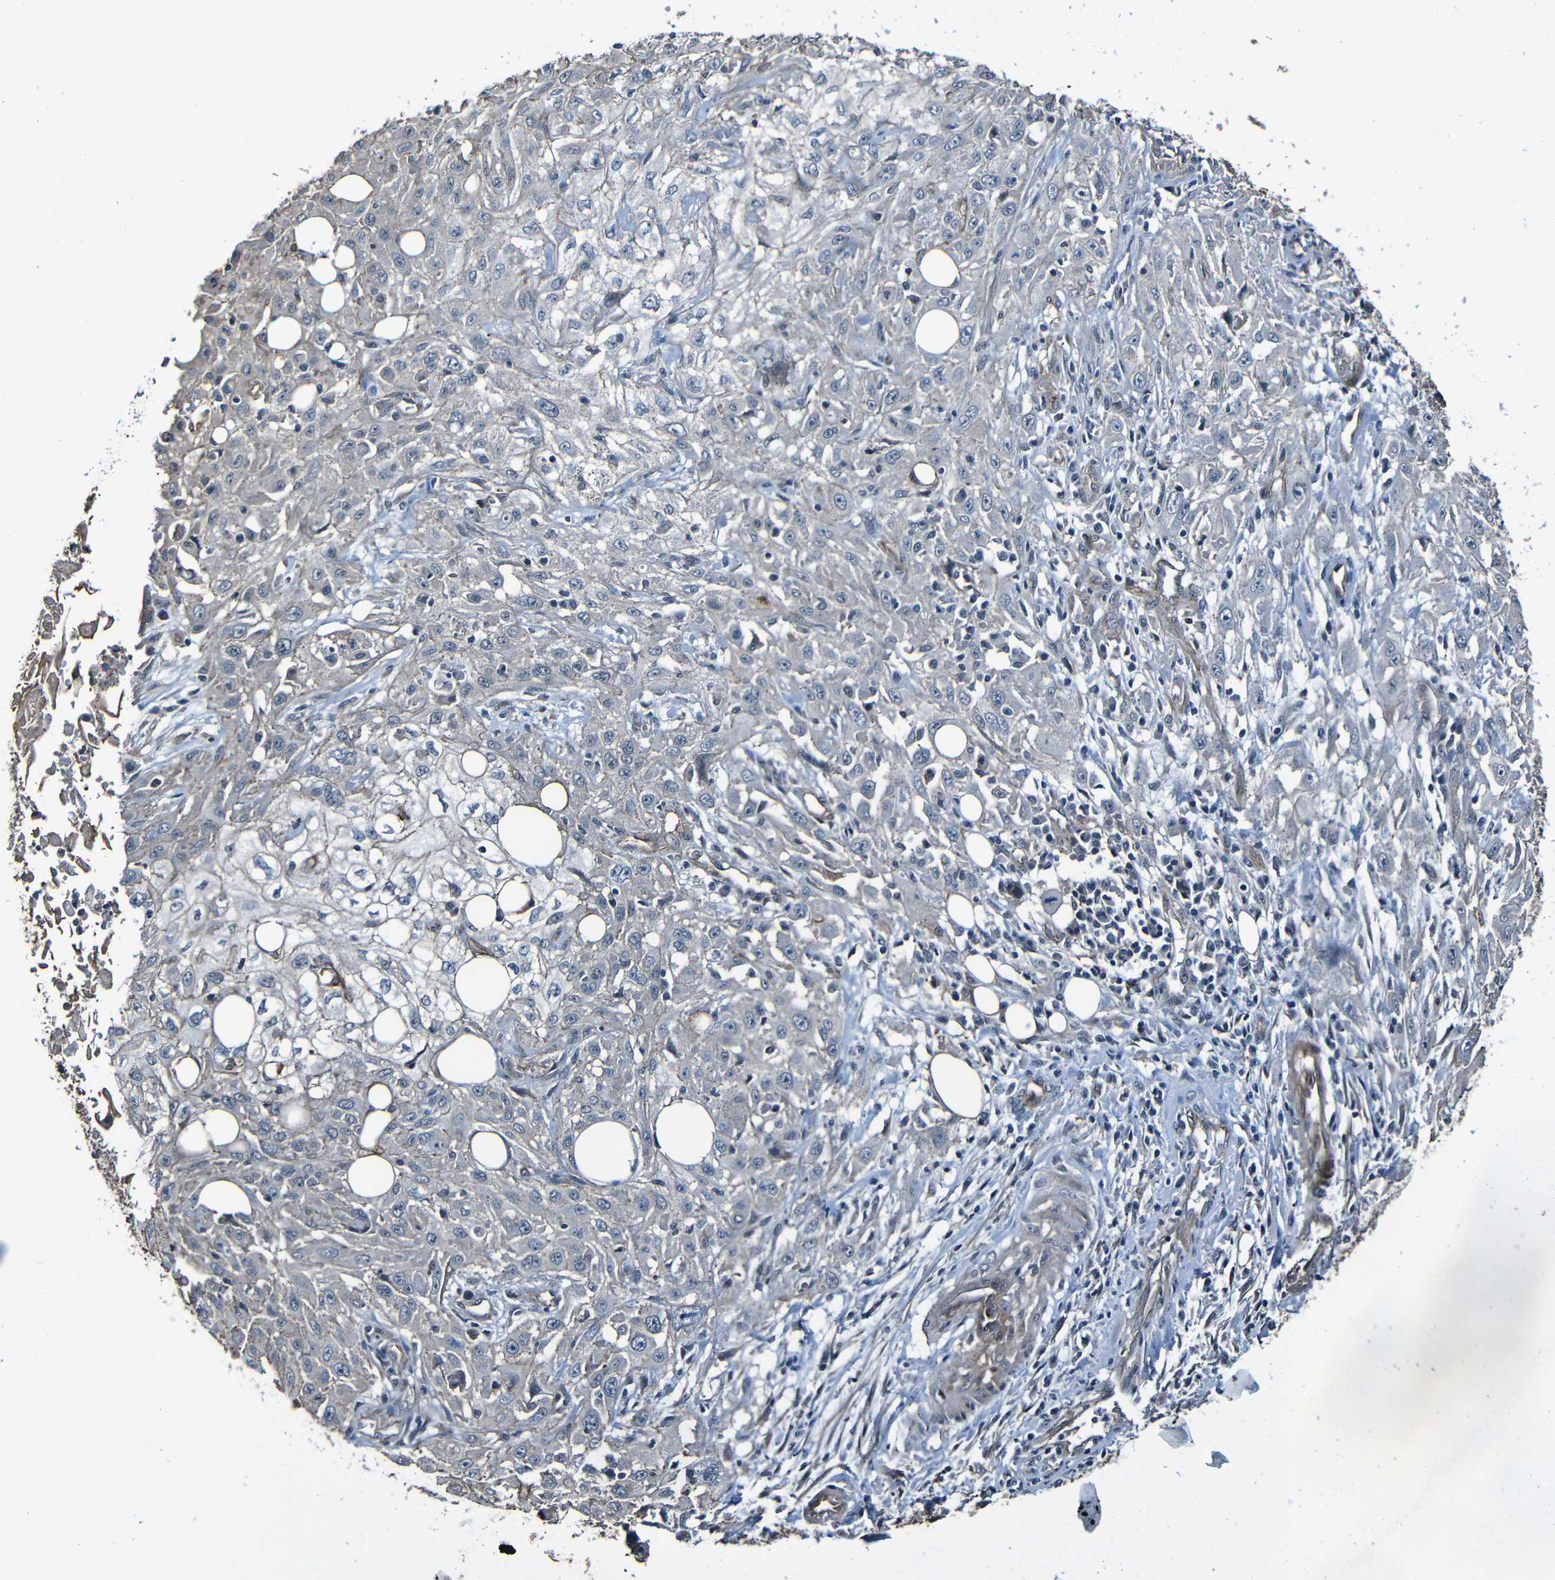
{"staining": {"intensity": "negative", "quantity": "none", "location": "none"}, "tissue": "skin cancer", "cell_type": "Tumor cells", "image_type": "cancer", "snomed": [{"axis": "morphology", "description": "Squamous cell carcinoma, NOS"}, {"axis": "topography", "description": "Skin"}], "caption": "IHC photomicrograph of neoplastic tissue: skin cancer stained with DAB displays no significant protein expression in tumor cells.", "gene": "LGR5", "patient": {"sex": "male", "age": 75}}